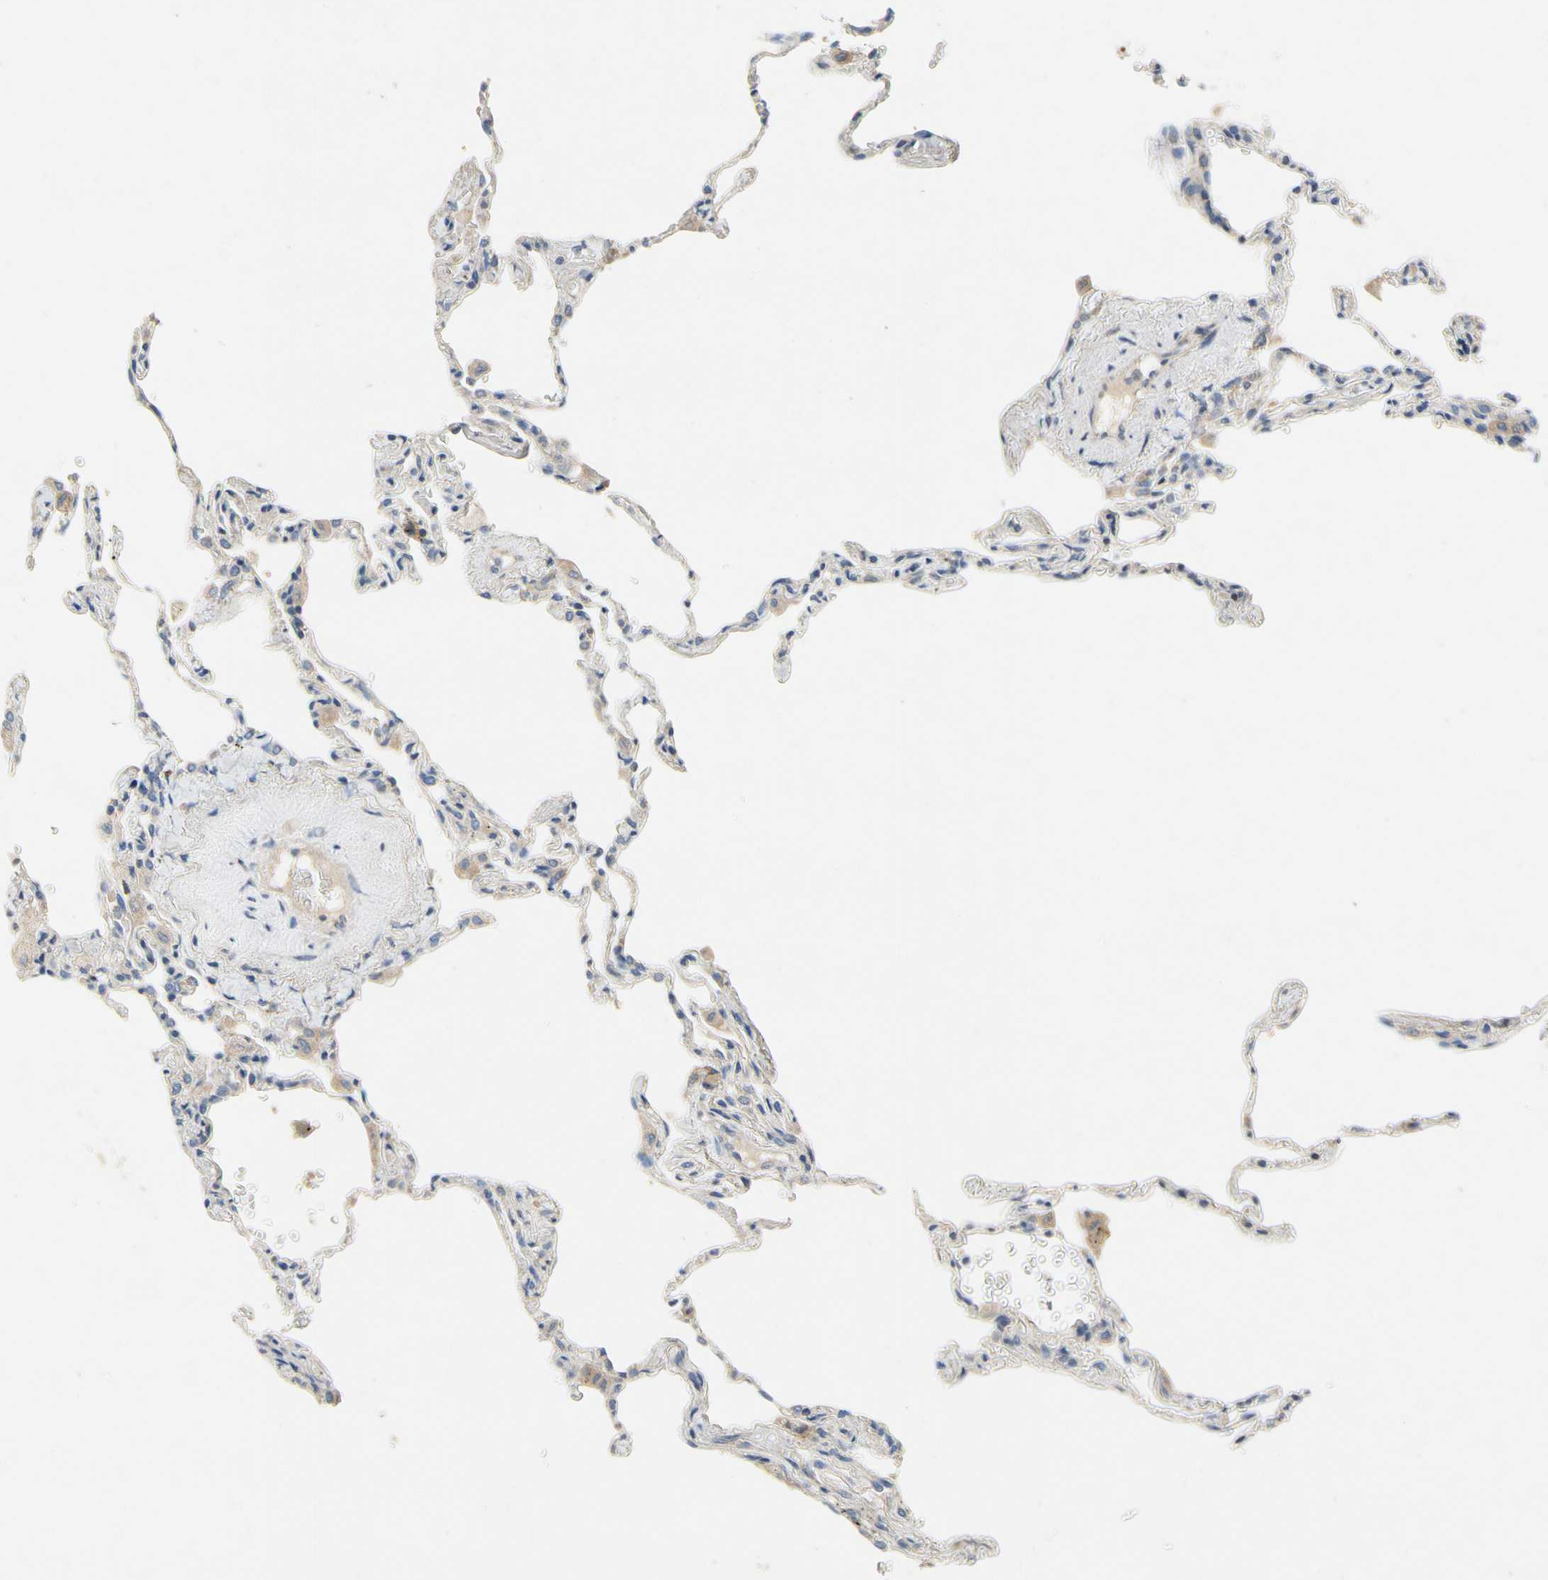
{"staining": {"intensity": "negative", "quantity": "none", "location": "none"}, "tissue": "lung", "cell_type": "Alveolar cells", "image_type": "normal", "snomed": [{"axis": "morphology", "description": "Normal tissue, NOS"}, {"axis": "topography", "description": "Lung"}], "caption": "An immunohistochemistry (IHC) histopathology image of benign lung is shown. There is no staining in alveolar cells of lung. (DAB immunohistochemistry (IHC), high magnification).", "gene": "KLHDC8B", "patient": {"sex": "male", "age": 59}}